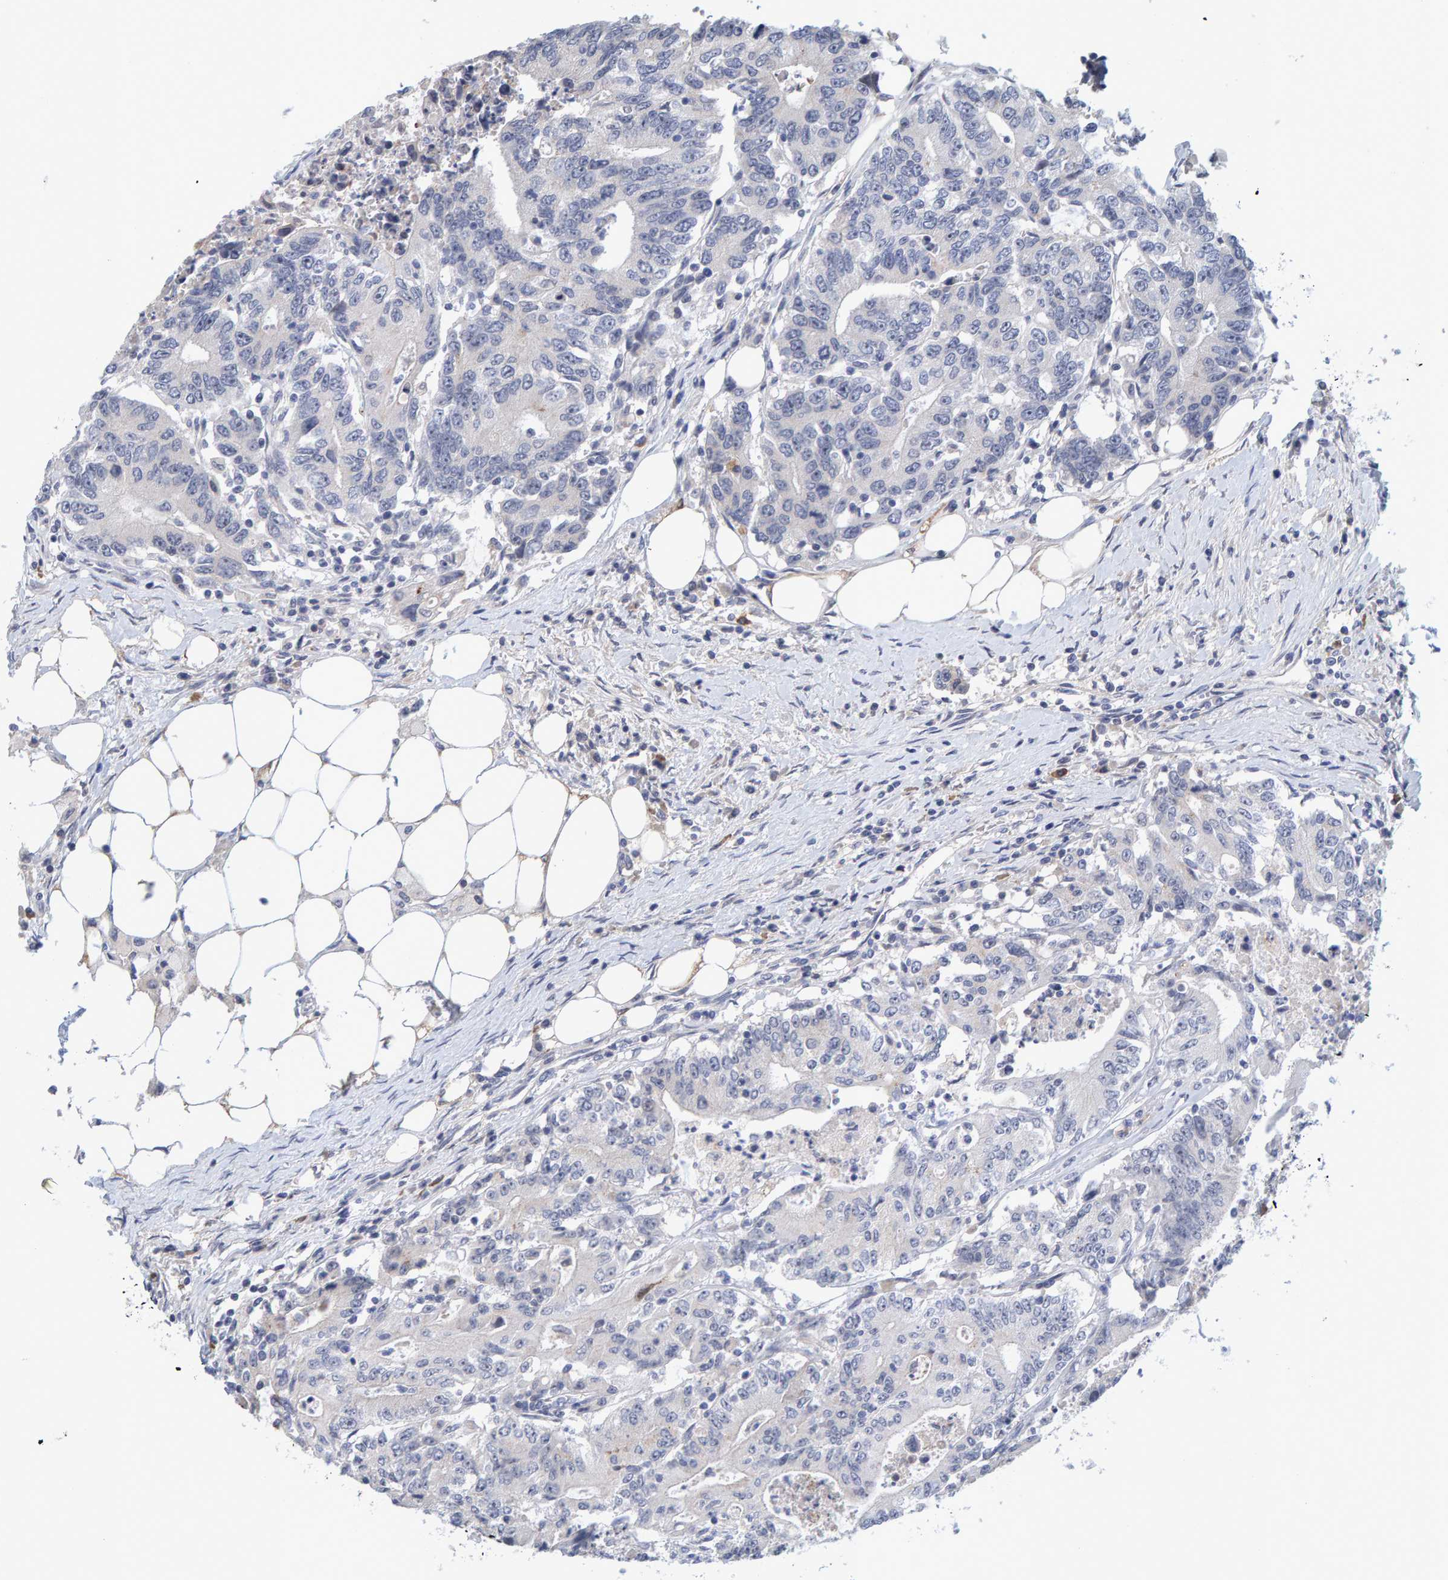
{"staining": {"intensity": "negative", "quantity": "none", "location": "none"}, "tissue": "colorectal cancer", "cell_type": "Tumor cells", "image_type": "cancer", "snomed": [{"axis": "morphology", "description": "Adenocarcinoma, NOS"}, {"axis": "topography", "description": "Colon"}], "caption": "Immunohistochemical staining of colorectal adenocarcinoma reveals no significant staining in tumor cells.", "gene": "ZNF77", "patient": {"sex": "female", "age": 77}}